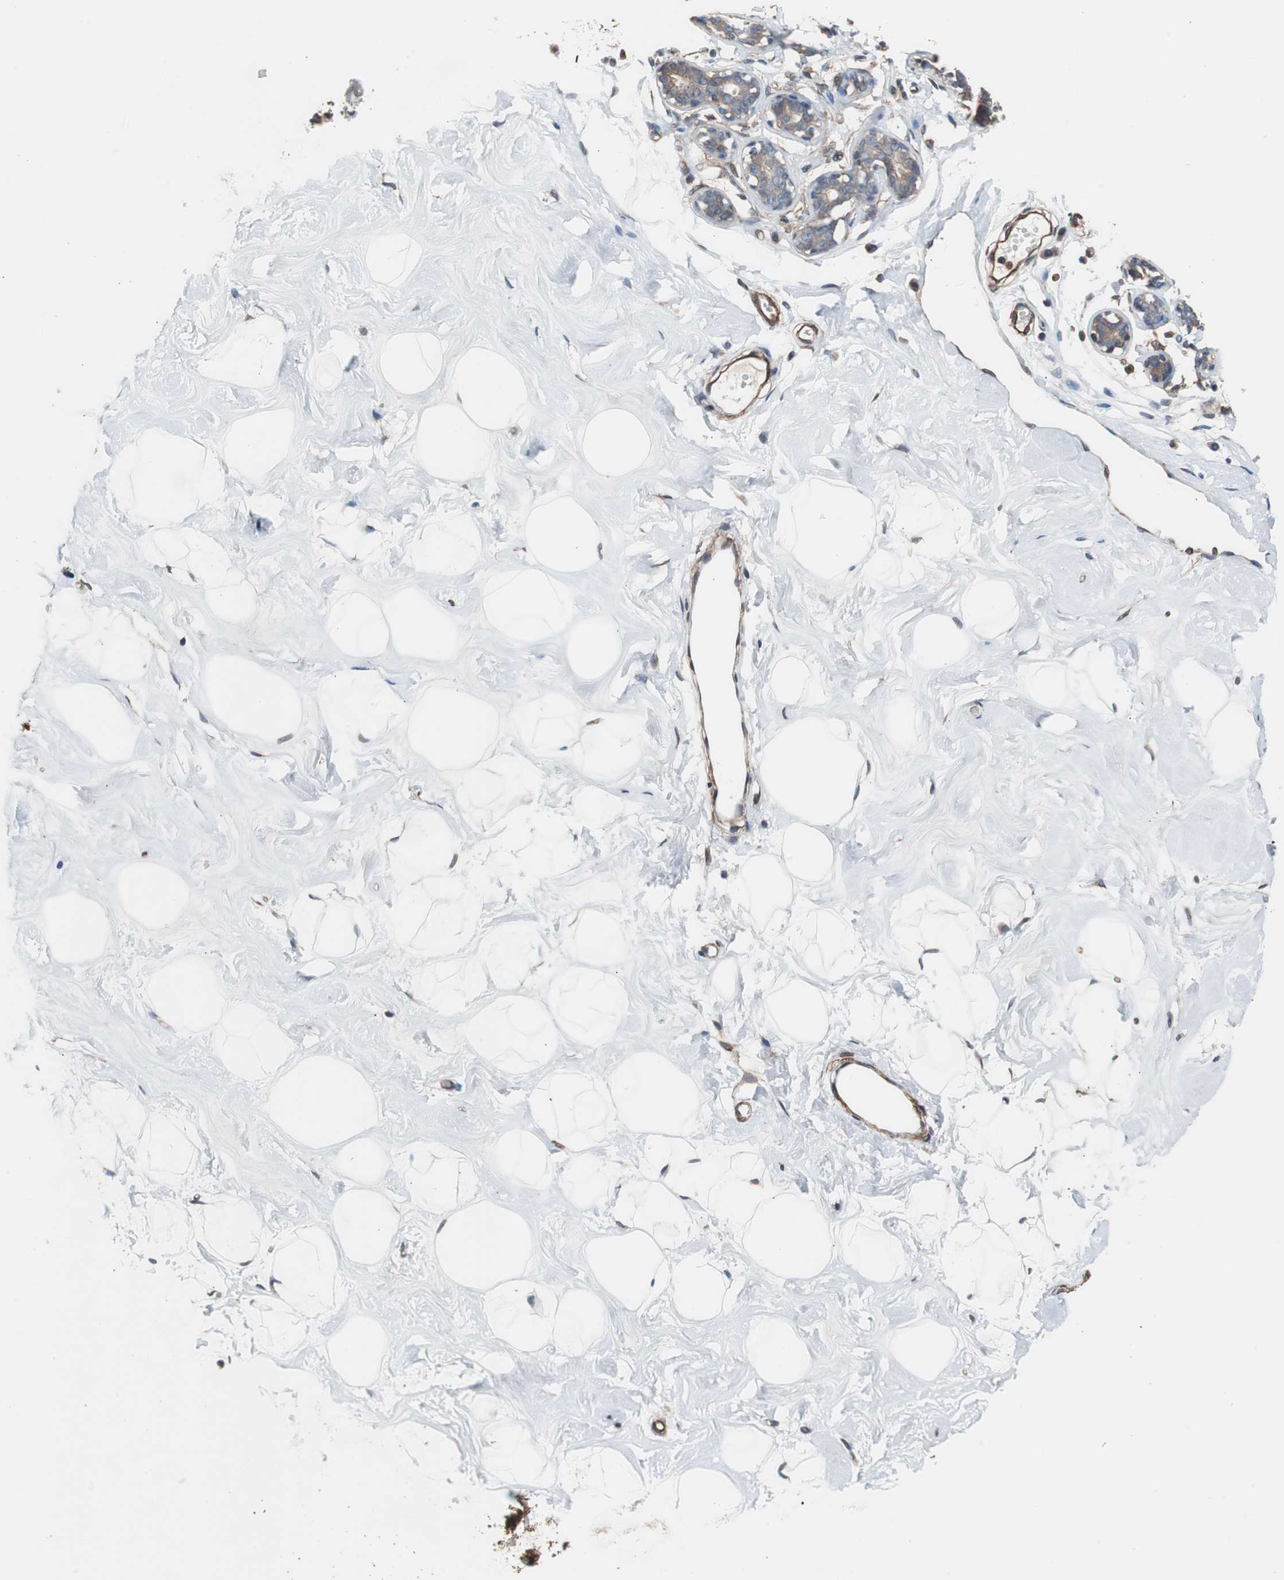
{"staining": {"intensity": "negative", "quantity": "none", "location": "none"}, "tissue": "breast", "cell_type": "Adipocytes", "image_type": "normal", "snomed": [{"axis": "morphology", "description": "Normal tissue, NOS"}, {"axis": "topography", "description": "Breast"}], "caption": "This is an immunohistochemistry (IHC) photomicrograph of unremarkable human breast. There is no expression in adipocytes.", "gene": "KIF3B", "patient": {"sex": "female", "age": 23}}